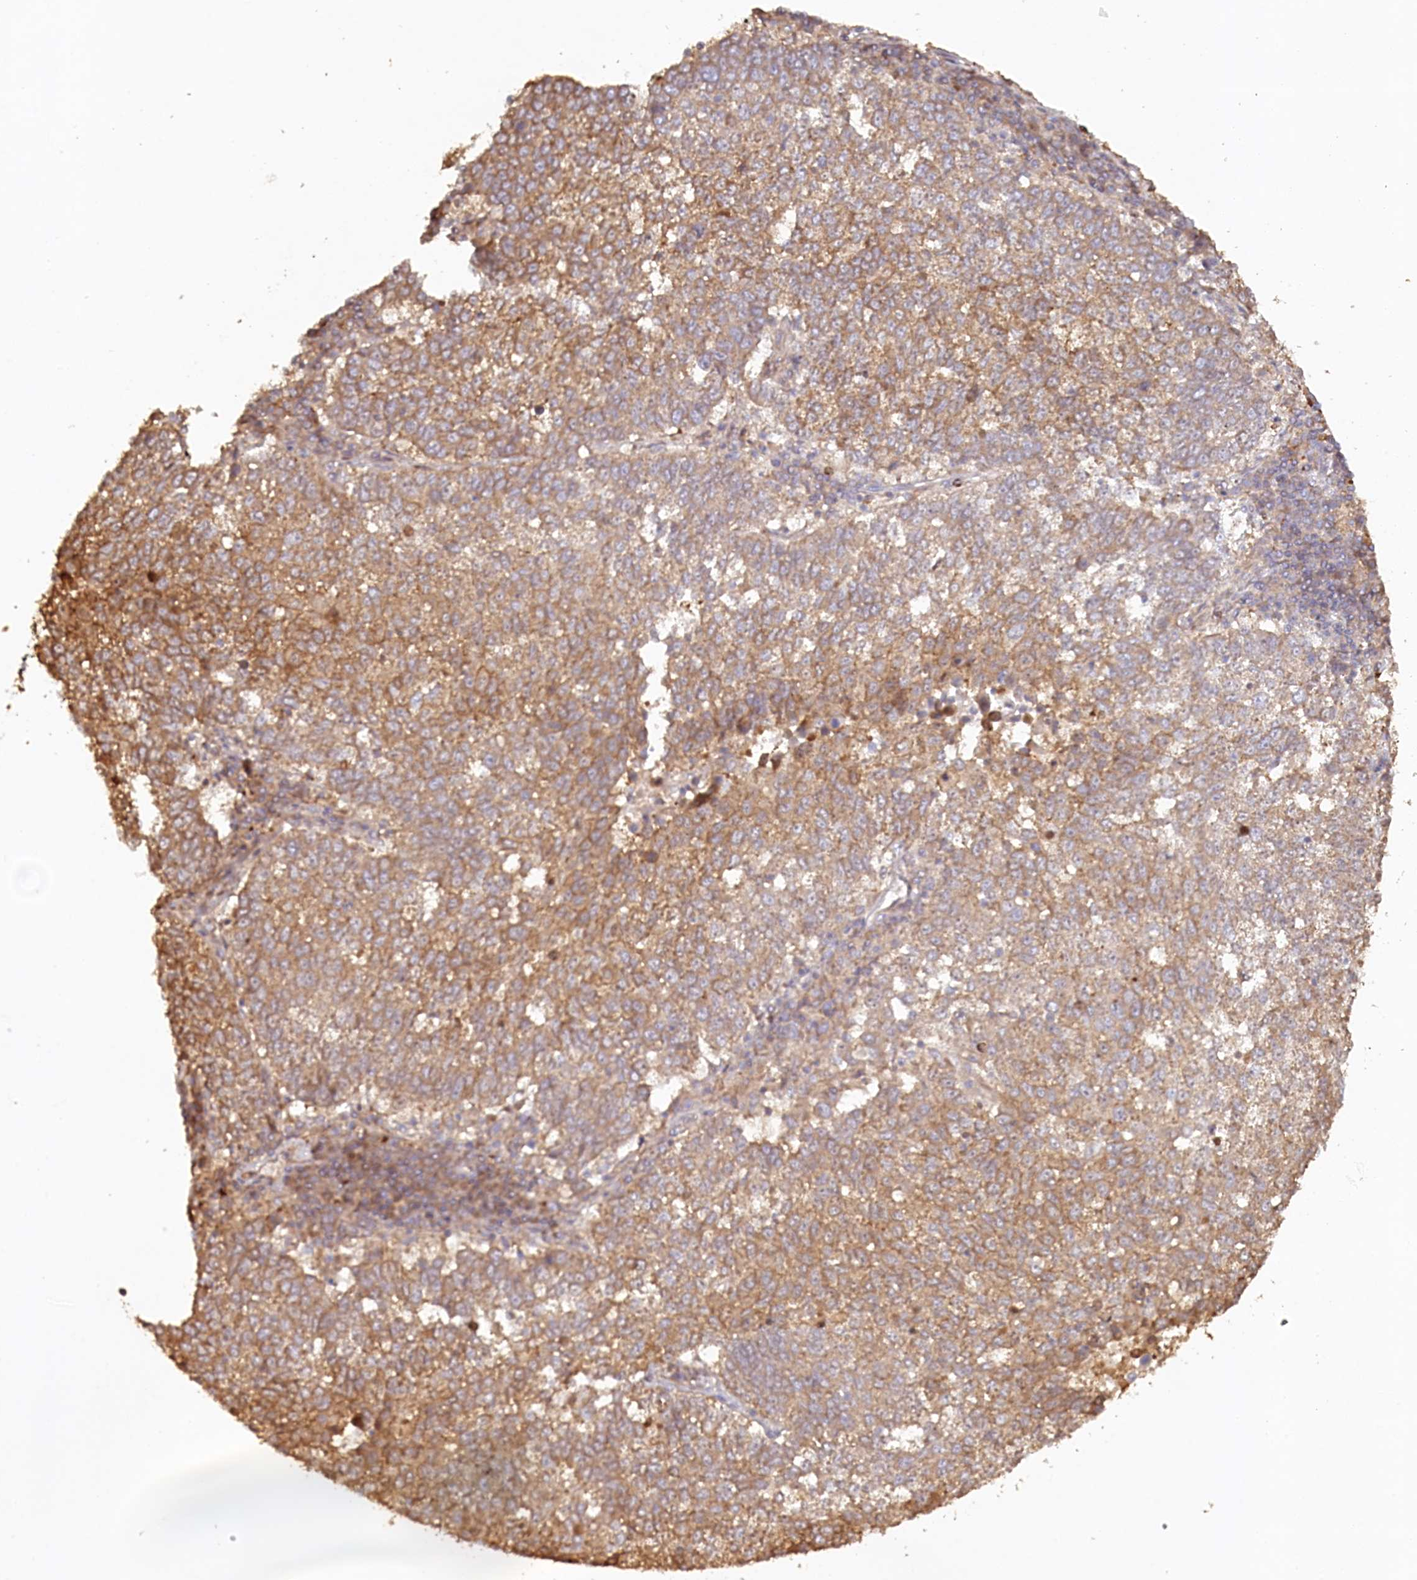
{"staining": {"intensity": "moderate", "quantity": ">75%", "location": "cytoplasmic/membranous"}, "tissue": "lung cancer", "cell_type": "Tumor cells", "image_type": "cancer", "snomed": [{"axis": "morphology", "description": "Squamous cell carcinoma, NOS"}, {"axis": "topography", "description": "Lung"}], "caption": "Protein staining reveals moderate cytoplasmic/membranous positivity in approximately >75% of tumor cells in lung cancer. The protein of interest is stained brown, and the nuclei are stained in blue (DAB (3,3'-diaminobenzidine) IHC with brightfield microscopy, high magnification).", "gene": "HAL", "patient": {"sex": "male", "age": 73}}